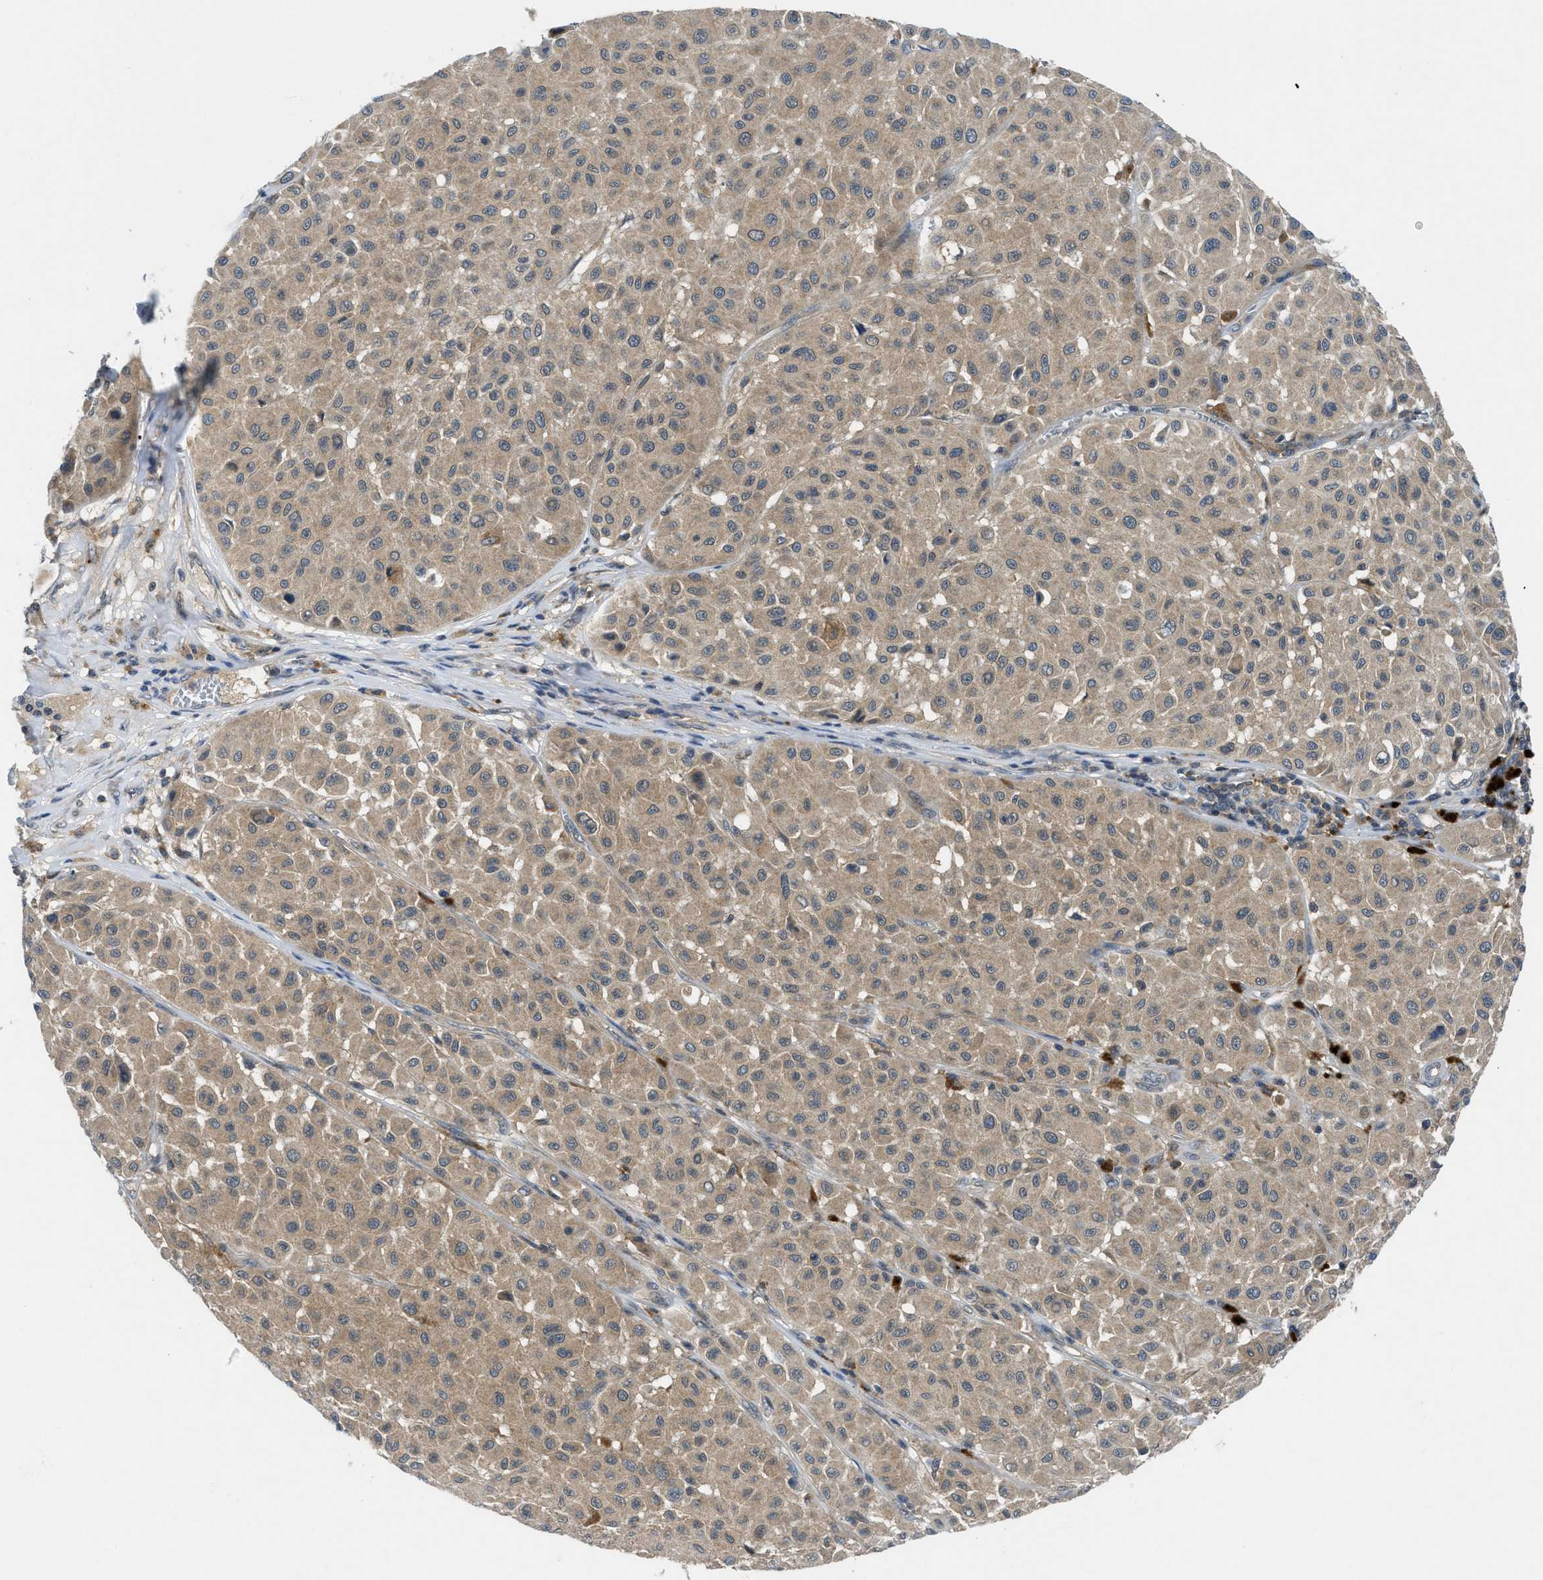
{"staining": {"intensity": "weak", "quantity": ">75%", "location": "cytoplasmic/membranous"}, "tissue": "melanoma", "cell_type": "Tumor cells", "image_type": "cancer", "snomed": [{"axis": "morphology", "description": "Malignant melanoma, Metastatic site"}, {"axis": "topography", "description": "Soft tissue"}], "caption": "High-magnification brightfield microscopy of malignant melanoma (metastatic site) stained with DAB (3,3'-diaminobenzidine) (brown) and counterstained with hematoxylin (blue). tumor cells exhibit weak cytoplasmic/membranous staining is seen in about>75% of cells.", "gene": "PDE7A", "patient": {"sex": "male", "age": 41}}